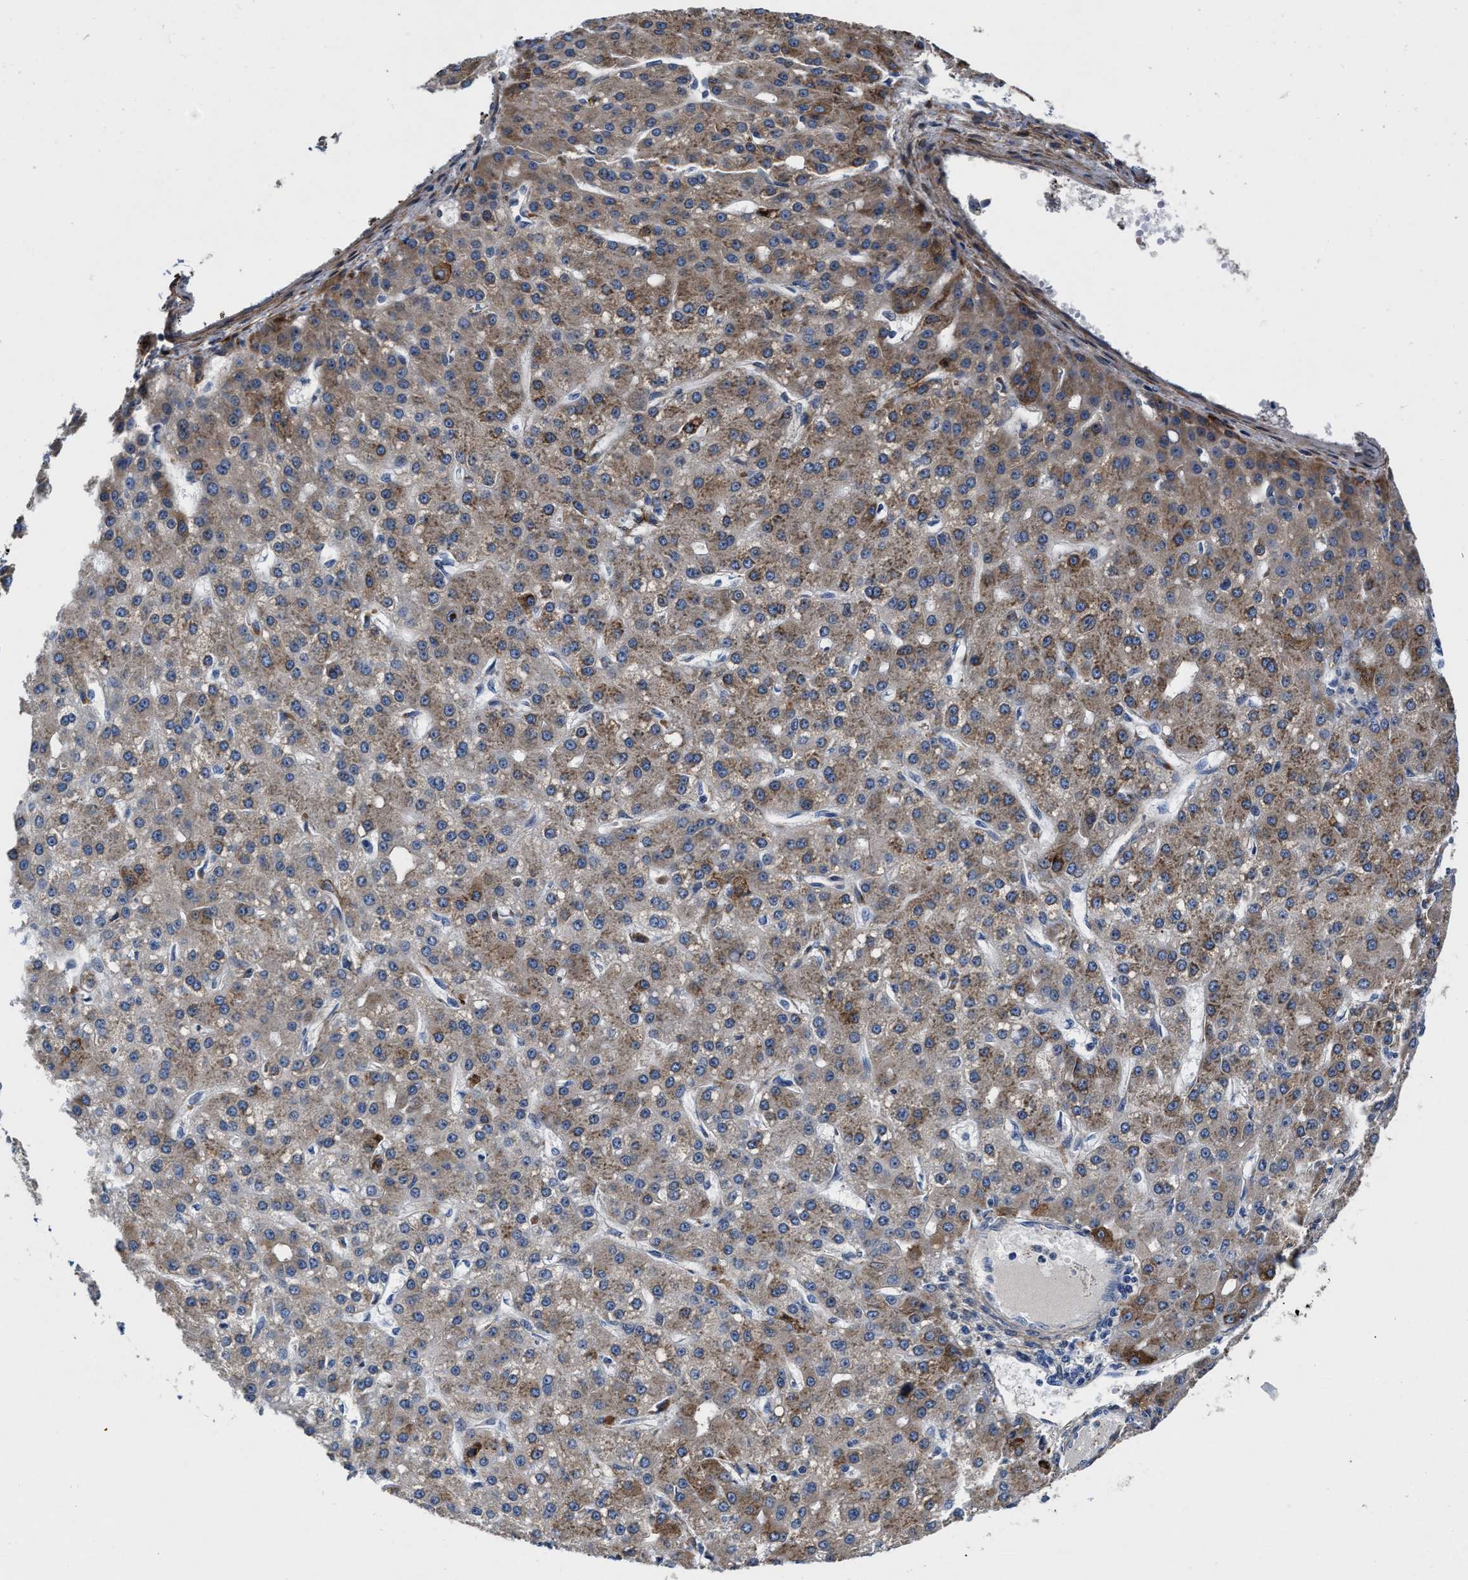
{"staining": {"intensity": "moderate", "quantity": ">75%", "location": "cytoplasmic/membranous"}, "tissue": "liver cancer", "cell_type": "Tumor cells", "image_type": "cancer", "snomed": [{"axis": "morphology", "description": "Carcinoma, Hepatocellular, NOS"}, {"axis": "topography", "description": "Liver"}], "caption": "Protein analysis of liver cancer (hepatocellular carcinoma) tissue shows moderate cytoplasmic/membranous expression in approximately >75% of tumor cells.", "gene": "SLC12A2", "patient": {"sex": "male", "age": 67}}